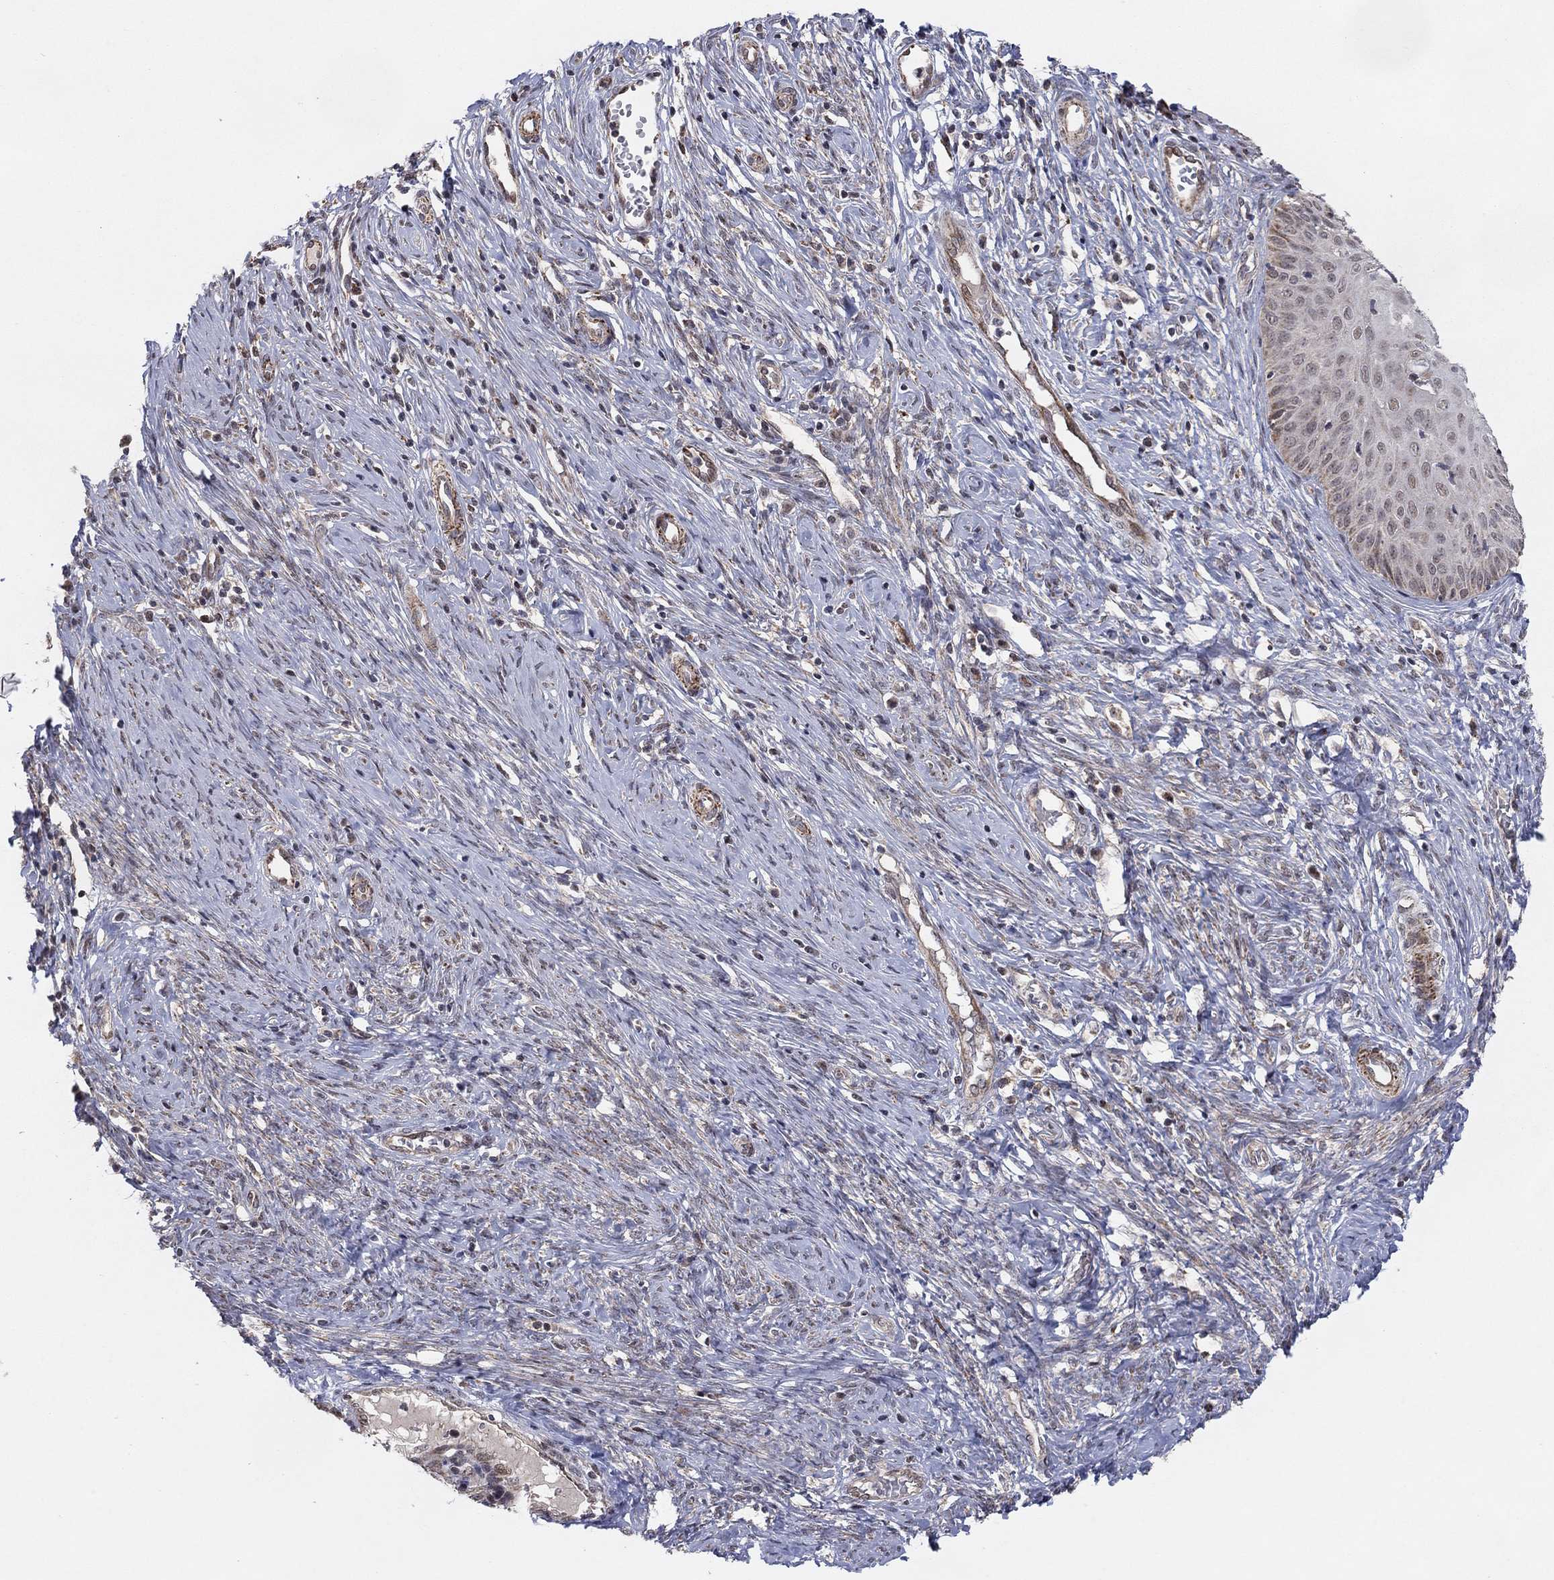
{"staining": {"intensity": "negative", "quantity": "none", "location": "none"}, "tissue": "cervical cancer", "cell_type": "Tumor cells", "image_type": "cancer", "snomed": [{"axis": "morphology", "description": "Normal tissue, NOS"}, {"axis": "morphology", "description": "Squamous cell carcinoma, NOS"}, {"axis": "topography", "description": "Cervix"}], "caption": "Squamous cell carcinoma (cervical) stained for a protein using immunohistochemistry demonstrates no expression tumor cells.", "gene": "ZNF395", "patient": {"sex": "female", "age": 39}}